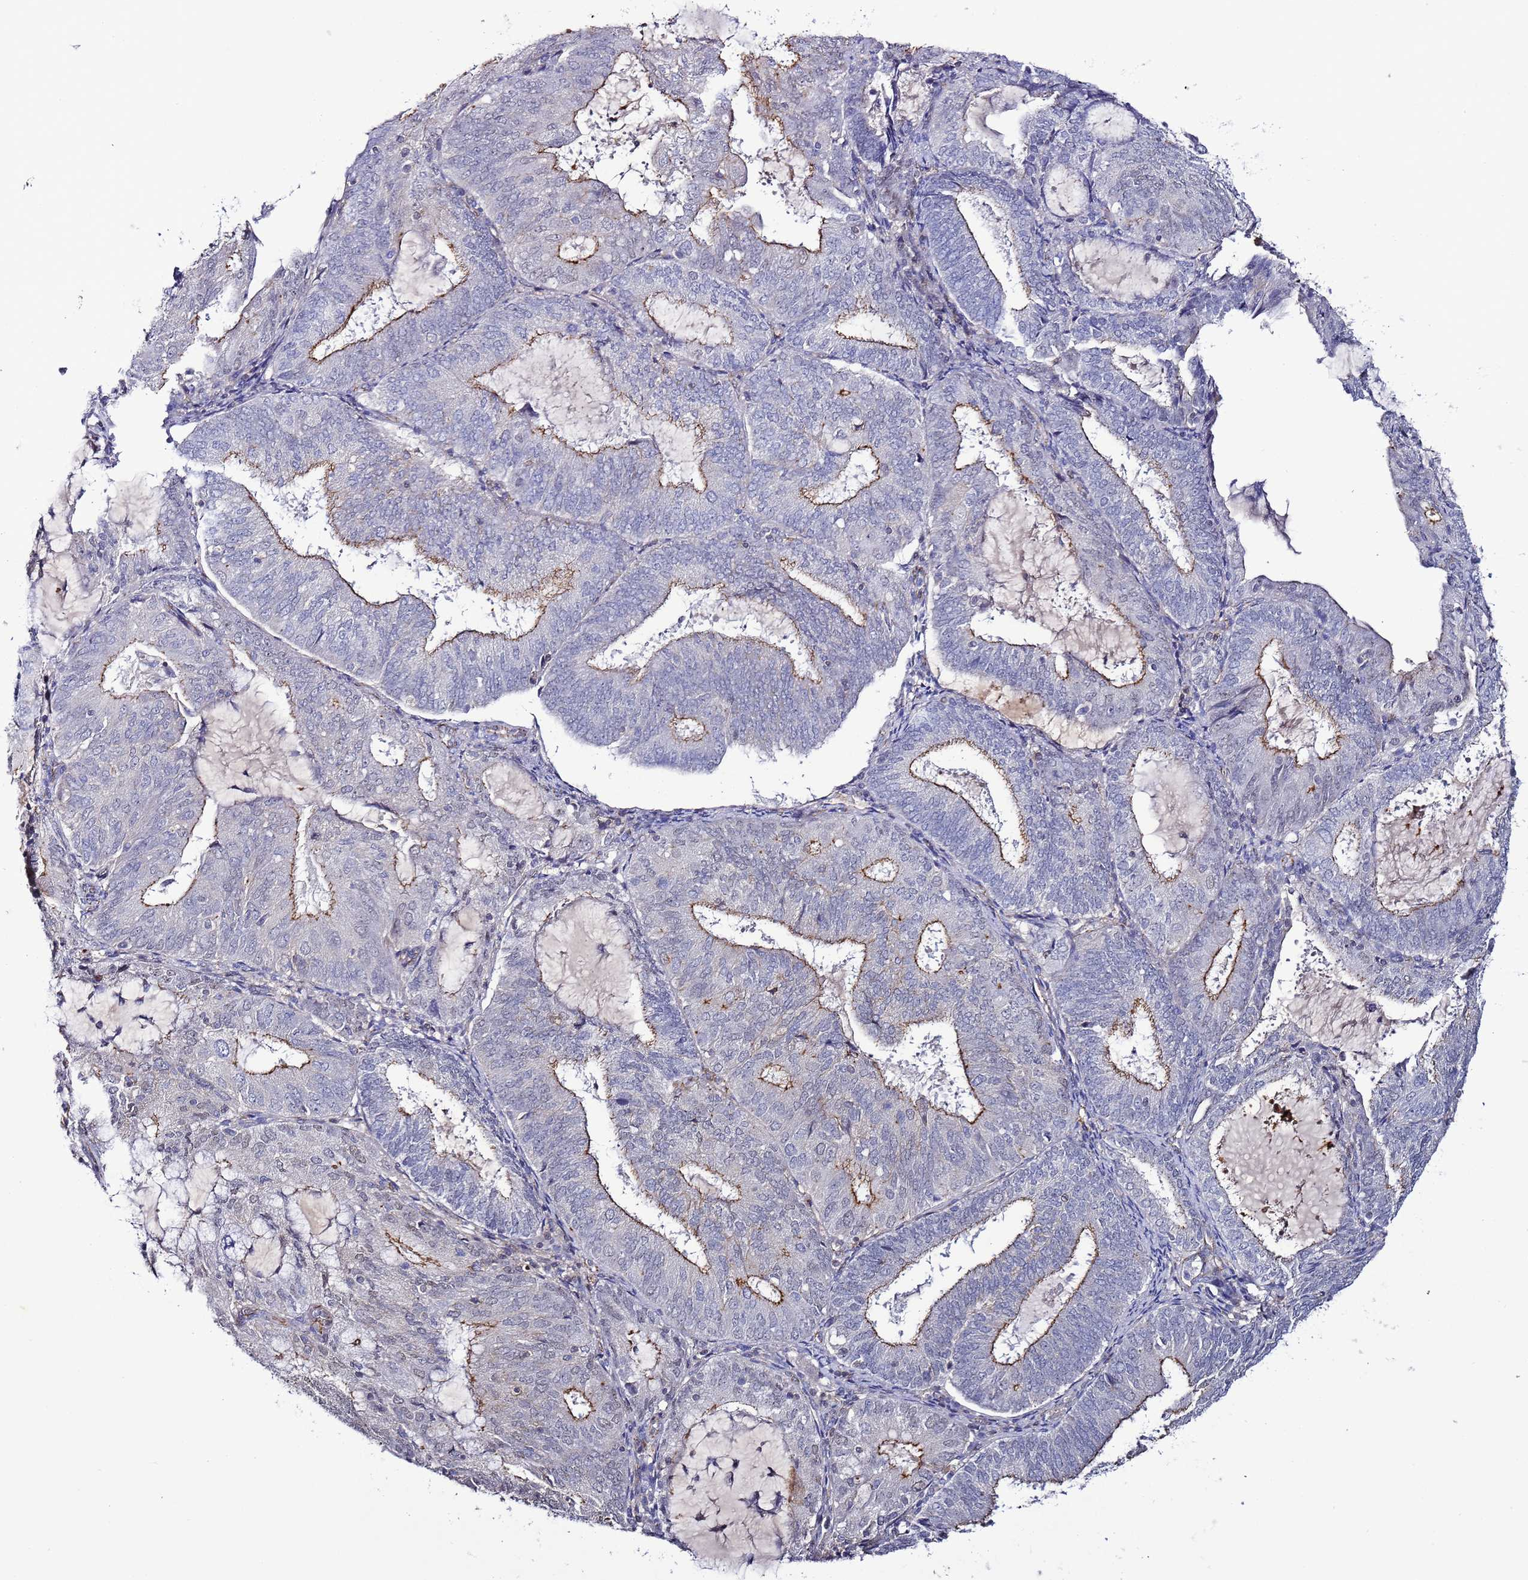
{"staining": {"intensity": "moderate", "quantity": "25%-75%", "location": "cytoplasmic/membranous"}, "tissue": "endometrial cancer", "cell_type": "Tumor cells", "image_type": "cancer", "snomed": [{"axis": "morphology", "description": "Adenocarcinoma, NOS"}, {"axis": "topography", "description": "Endometrium"}], "caption": "There is medium levels of moderate cytoplasmic/membranous positivity in tumor cells of endometrial cancer, as demonstrated by immunohistochemical staining (brown color).", "gene": "TENM3", "patient": {"sex": "female", "age": 81}}